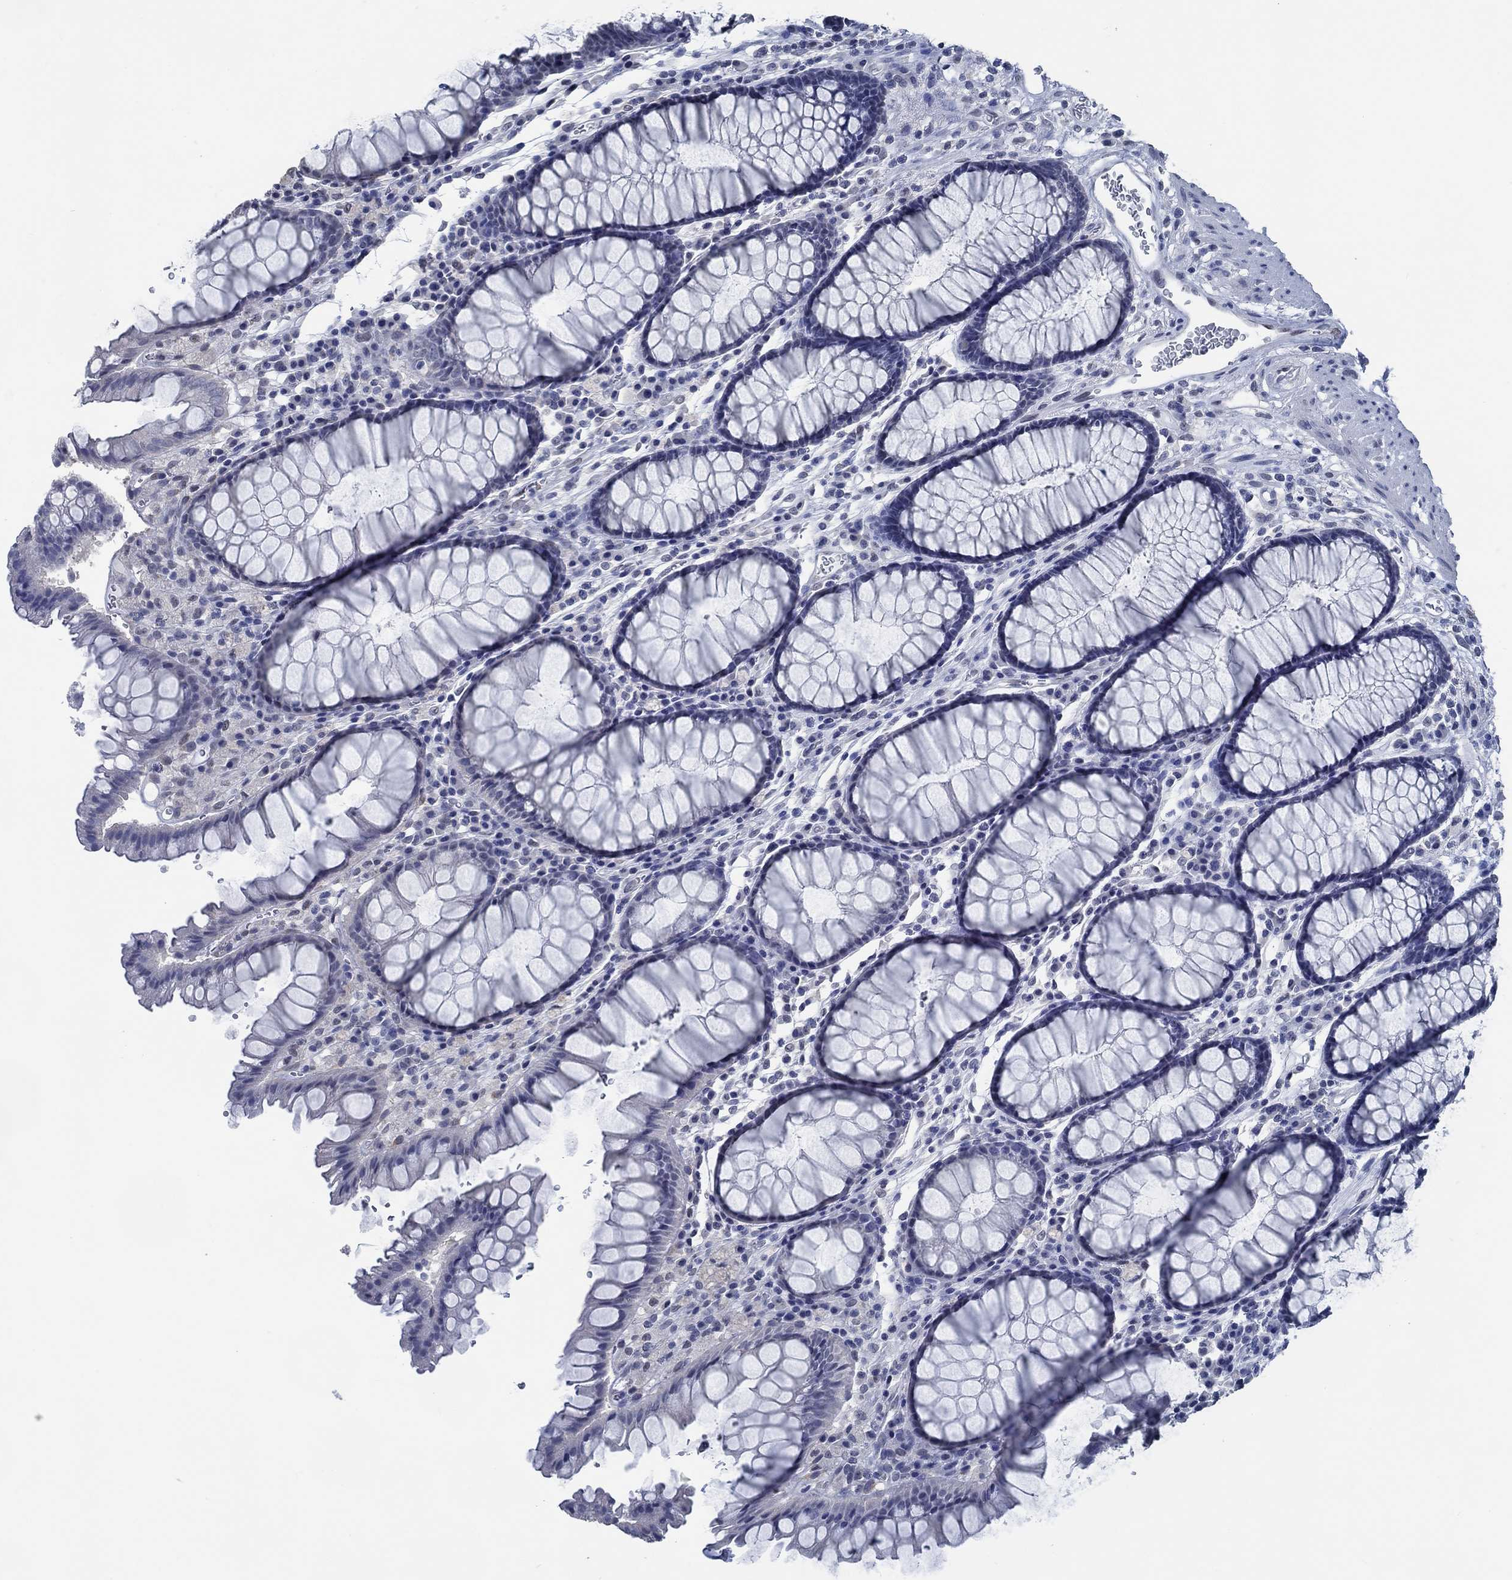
{"staining": {"intensity": "negative", "quantity": "none", "location": "none"}, "tissue": "rectum", "cell_type": "Glandular cells", "image_type": "normal", "snomed": [{"axis": "morphology", "description": "Normal tissue, NOS"}, {"axis": "topography", "description": "Rectum"}], "caption": "Normal rectum was stained to show a protein in brown. There is no significant positivity in glandular cells.", "gene": "OBSCN", "patient": {"sex": "female", "age": 68}}